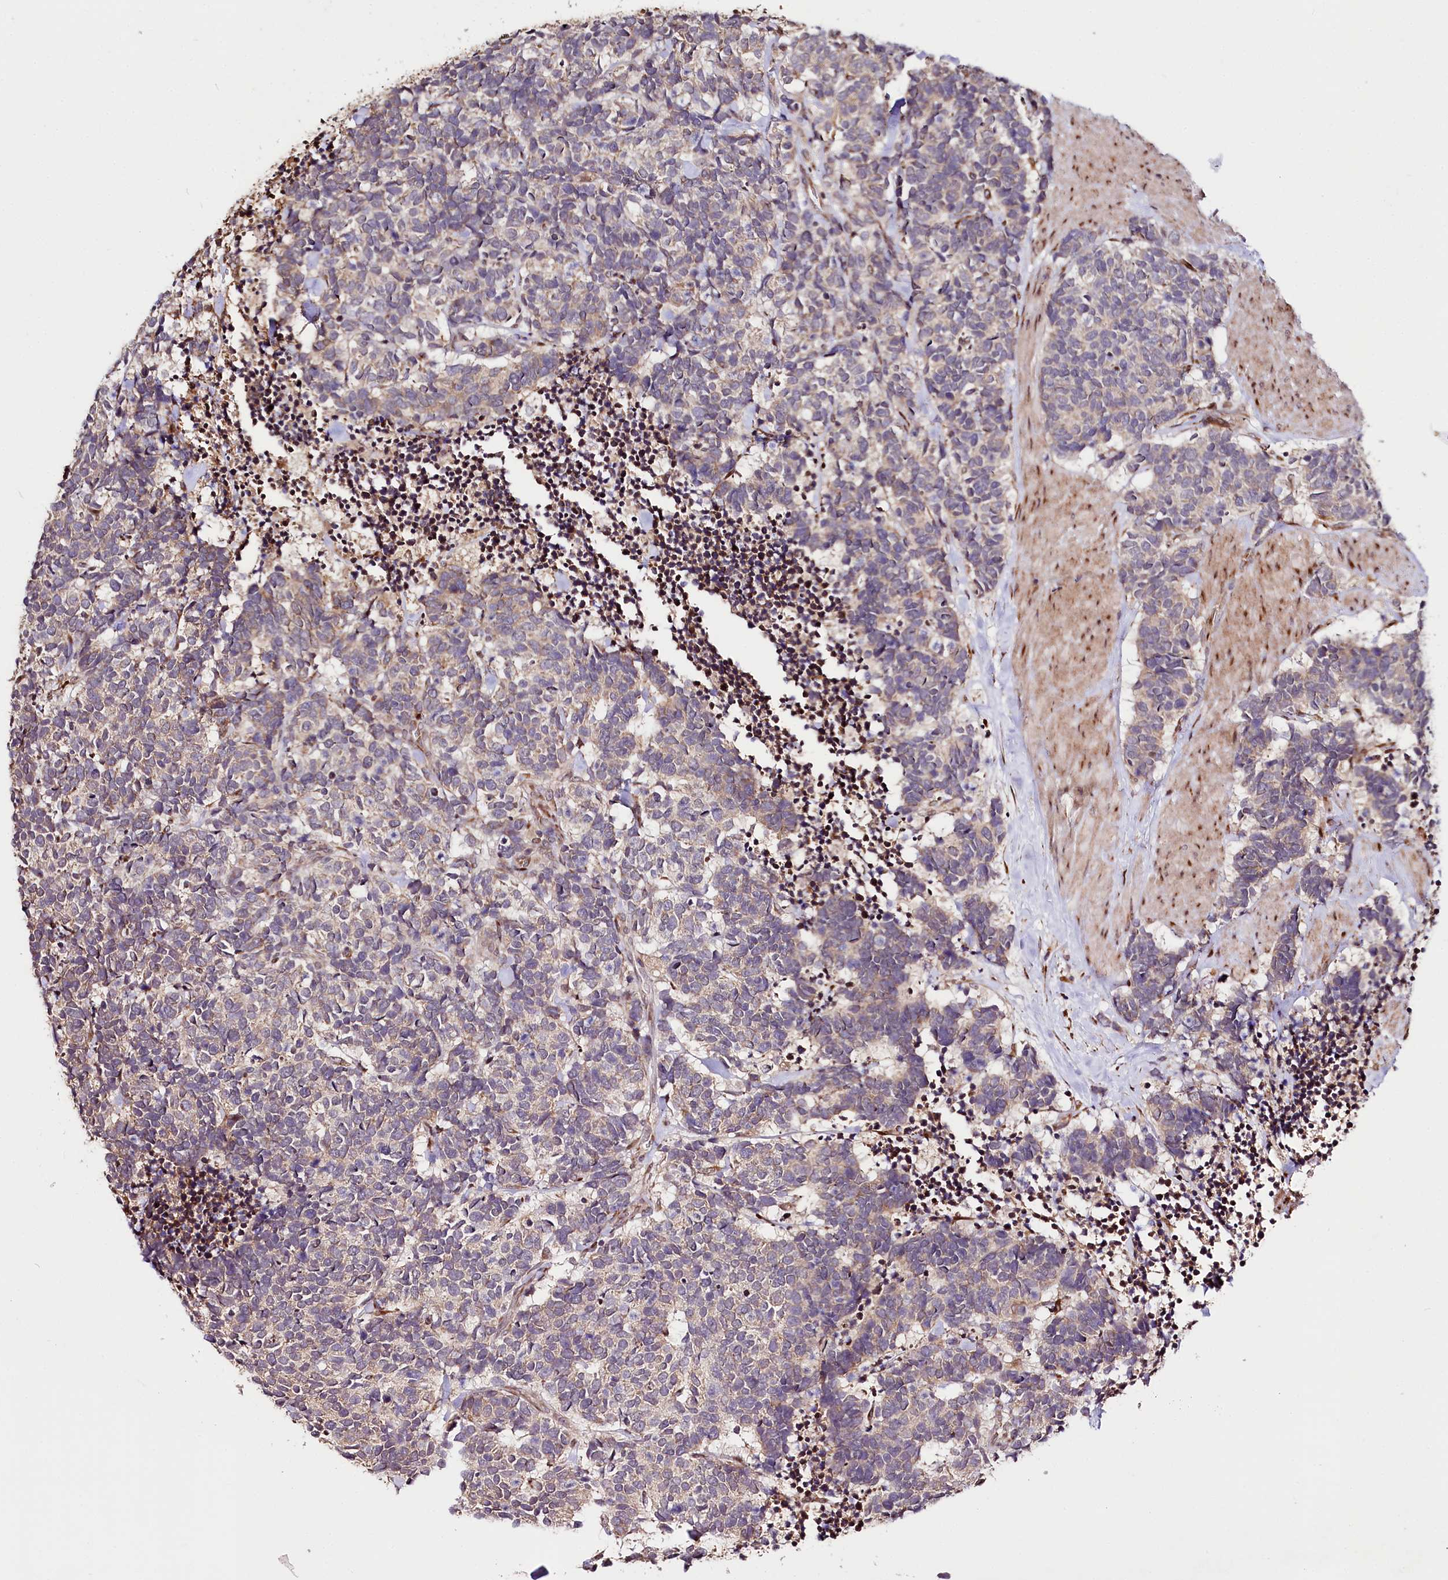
{"staining": {"intensity": "weak", "quantity": "25%-75%", "location": "cytoplasmic/membranous"}, "tissue": "carcinoid", "cell_type": "Tumor cells", "image_type": "cancer", "snomed": [{"axis": "morphology", "description": "Carcinoma, NOS"}, {"axis": "morphology", "description": "Carcinoid, malignant, NOS"}, {"axis": "topography", "description": "Urinary bladder"}], "caption": "Carcinoid stained with a protein marker reveals weak staining in tumor cells.", "gene": "CUTC", "patient": {"sex": "male", "age": 57}}